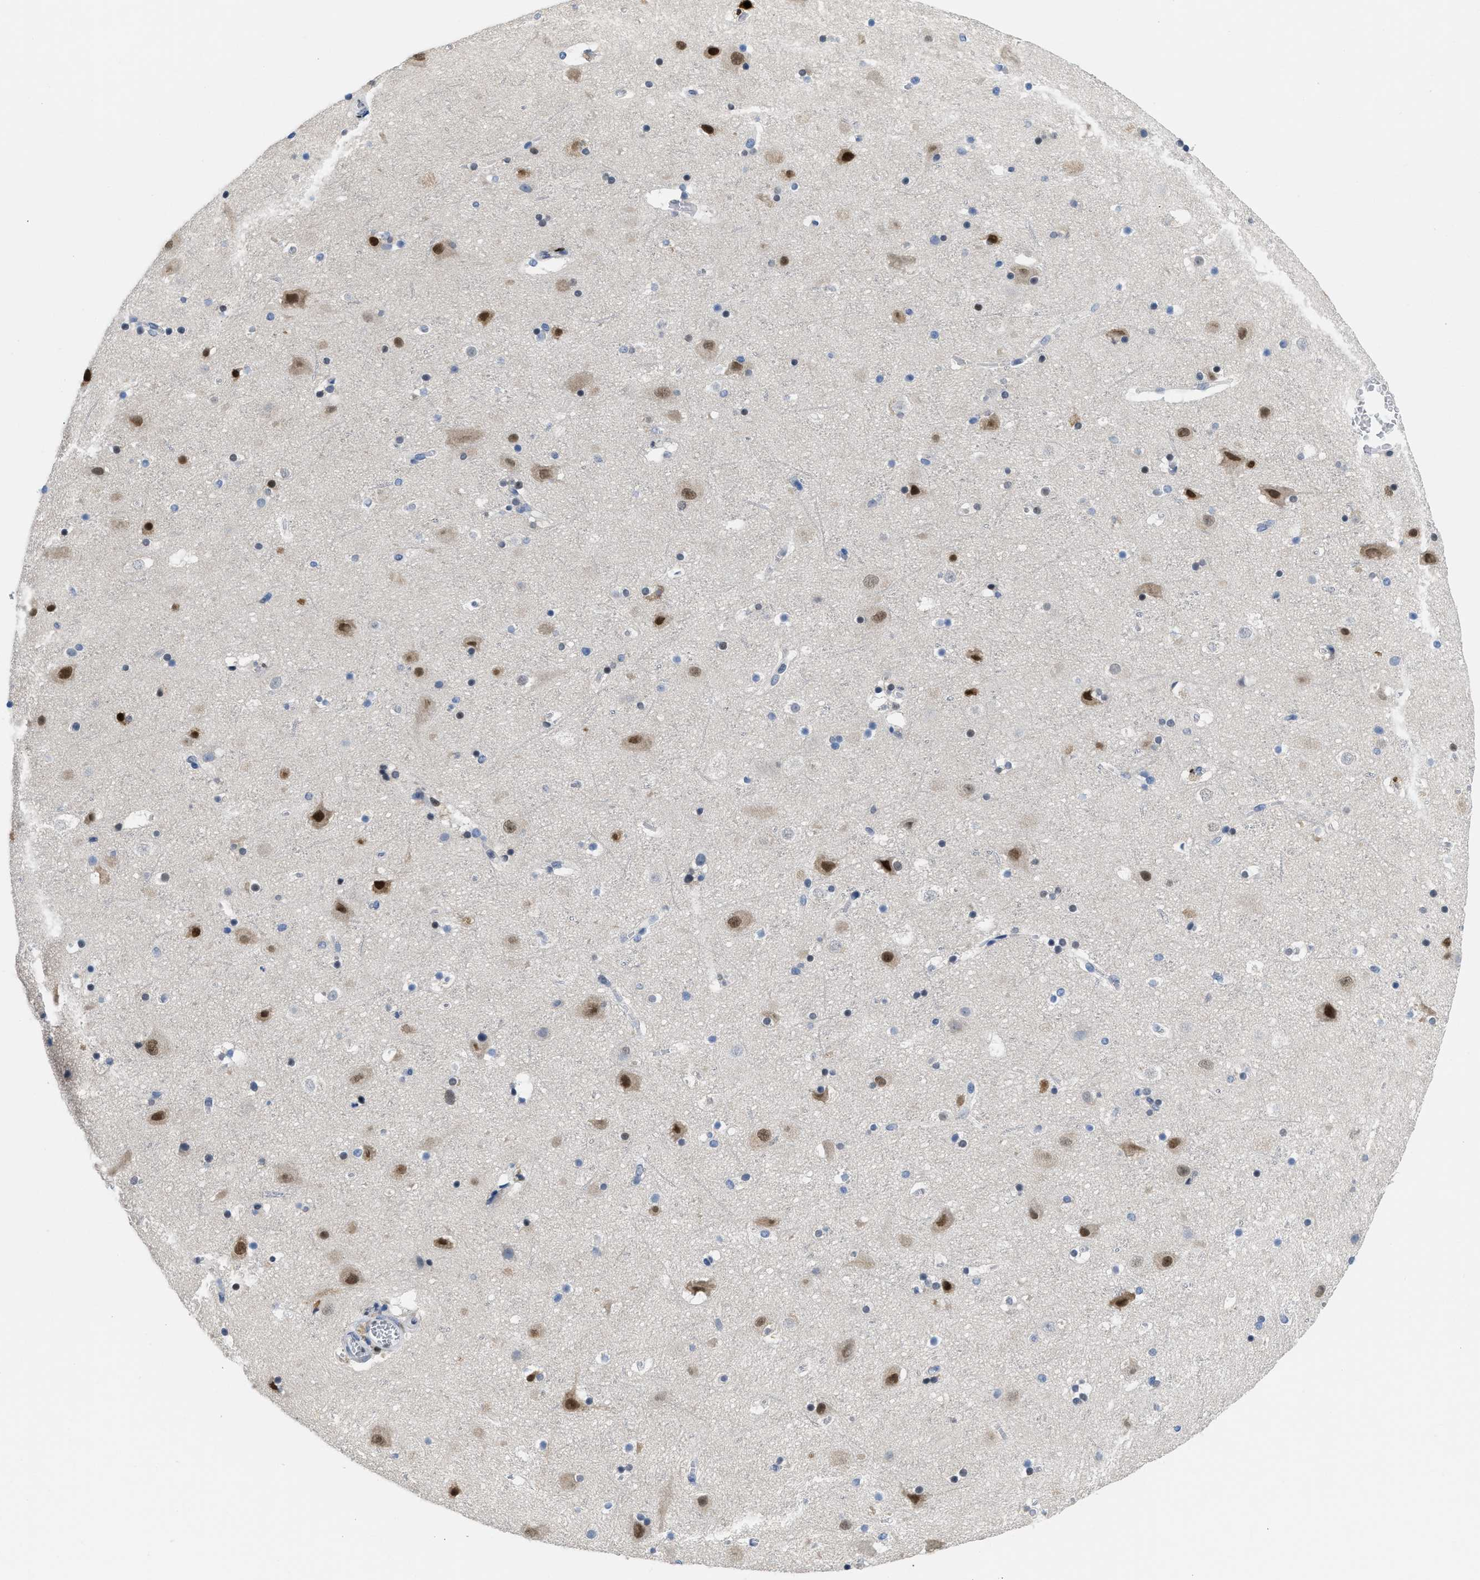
{"staining": {"intensity": "negative", "quantity": "none", "location": "none"}, "tissue": "cerebral cortex", "cell_type": "Endothelial cells", "image_type": "normal", "snomed": [{"axis": "morphology", "description": "Normal tissue, NOS"}, {"axis": "topography", "description": "Cerebral cortex"}], "caption": "Immunohistochemistry of benign human cerebral cortex exhibits no staining in endothelial cells.", "gene": "NFIX", "patient": {"sex": "male", "age": 45}}